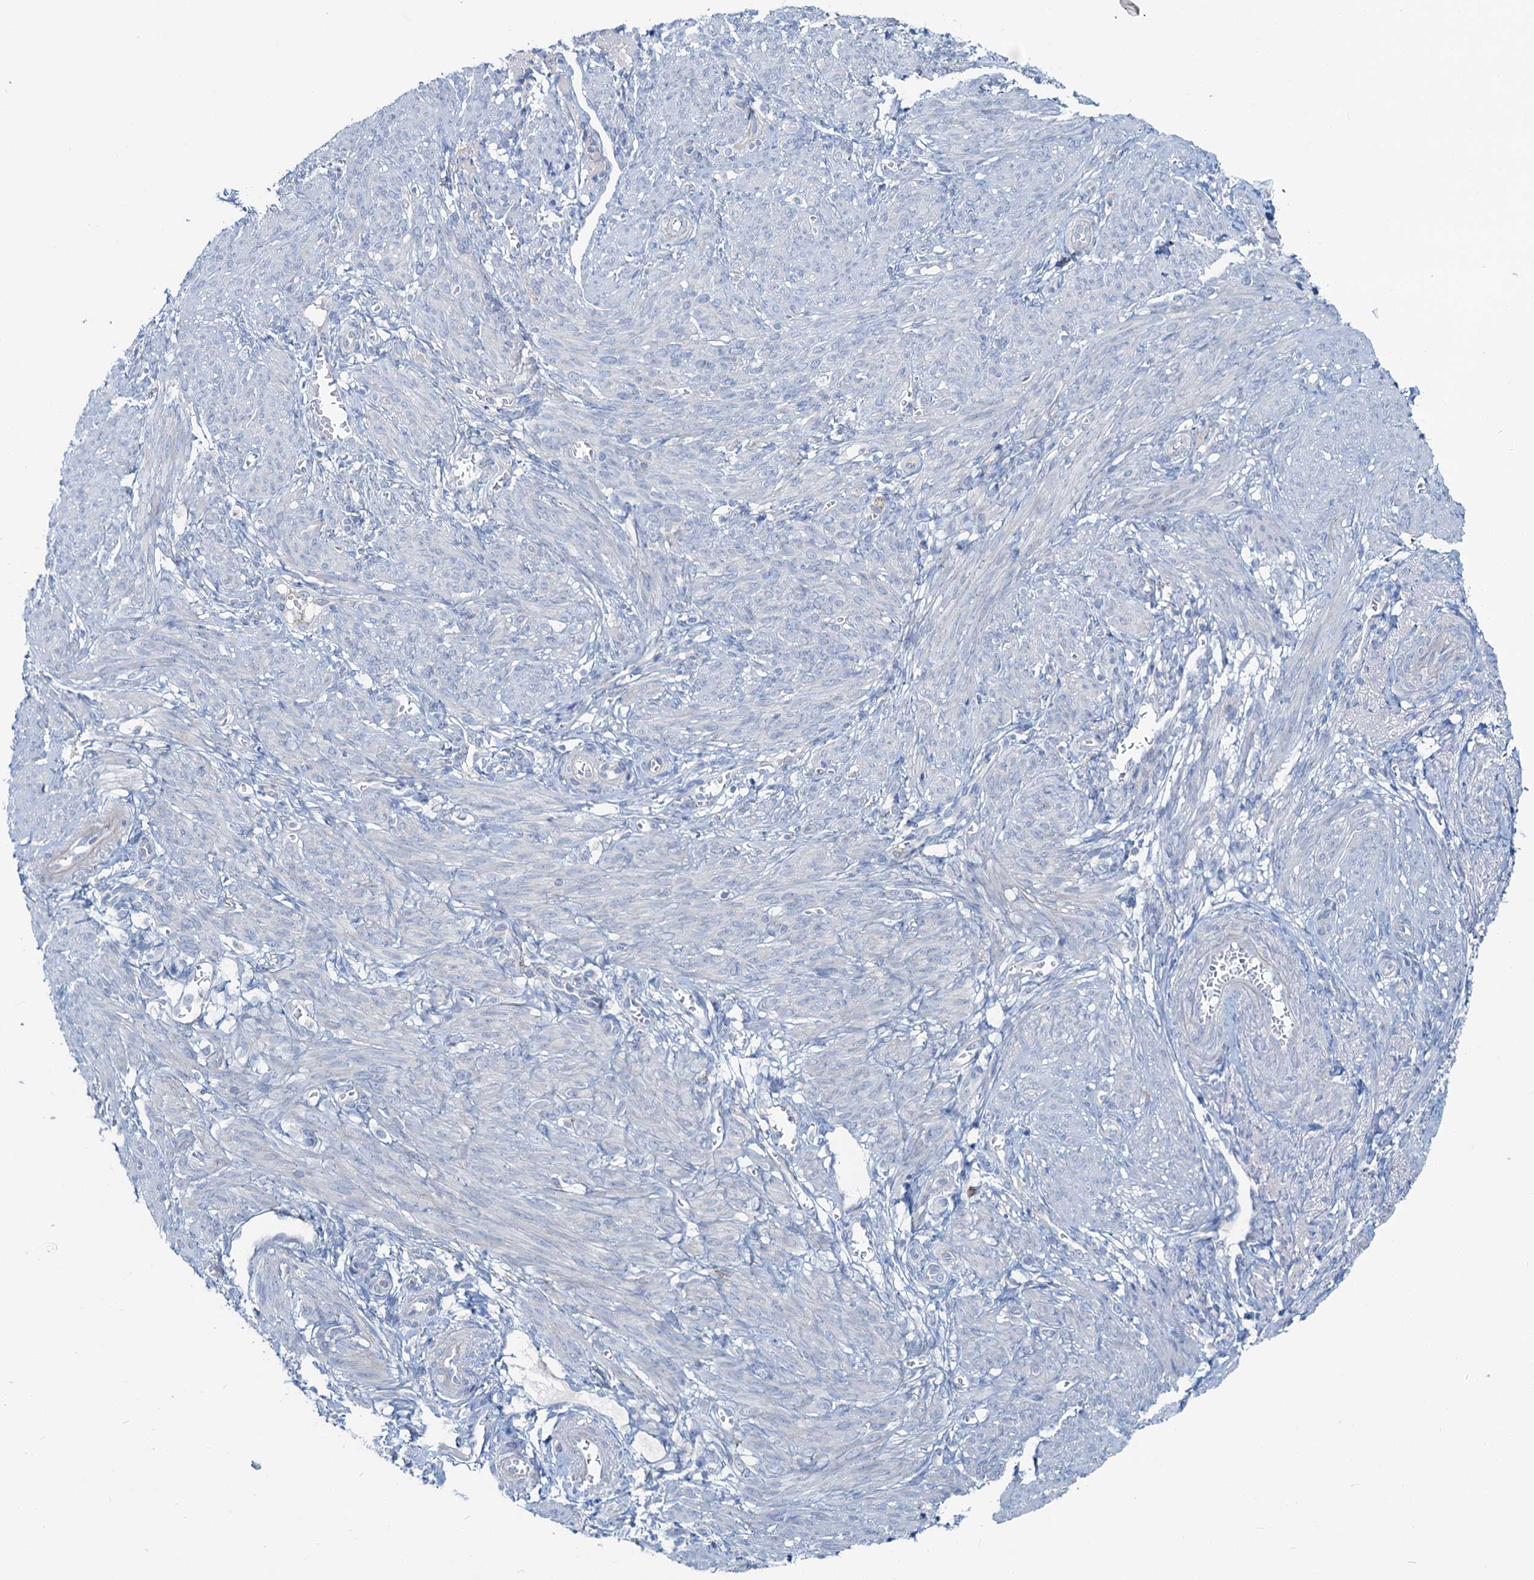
{"staining": {"intensity": "negative", "quantity": "none", "location": "none"}, "tissue": "smooth muscle", "cell_type": "Smooth muscle cells", "image_type": "normal", "snomed": [{"axis": "morphology", "description": "Normal tissue, NOS"}, {"axis": "topography", "description": "Smooth muscle"}], "caption": "Immunohistochemical staining of benign human smooth muscle exhibits no significant positivity in smooth muscle cells. The staining was performed using DAB (3,3'-diaminobenzidine) to visualize the protein expression in brown, while the nuclei were stained in blue with hematoxylin (Magnification: 20x).", "gene": "ASTE1", "patient": {"sex": "female", "age": 39}}